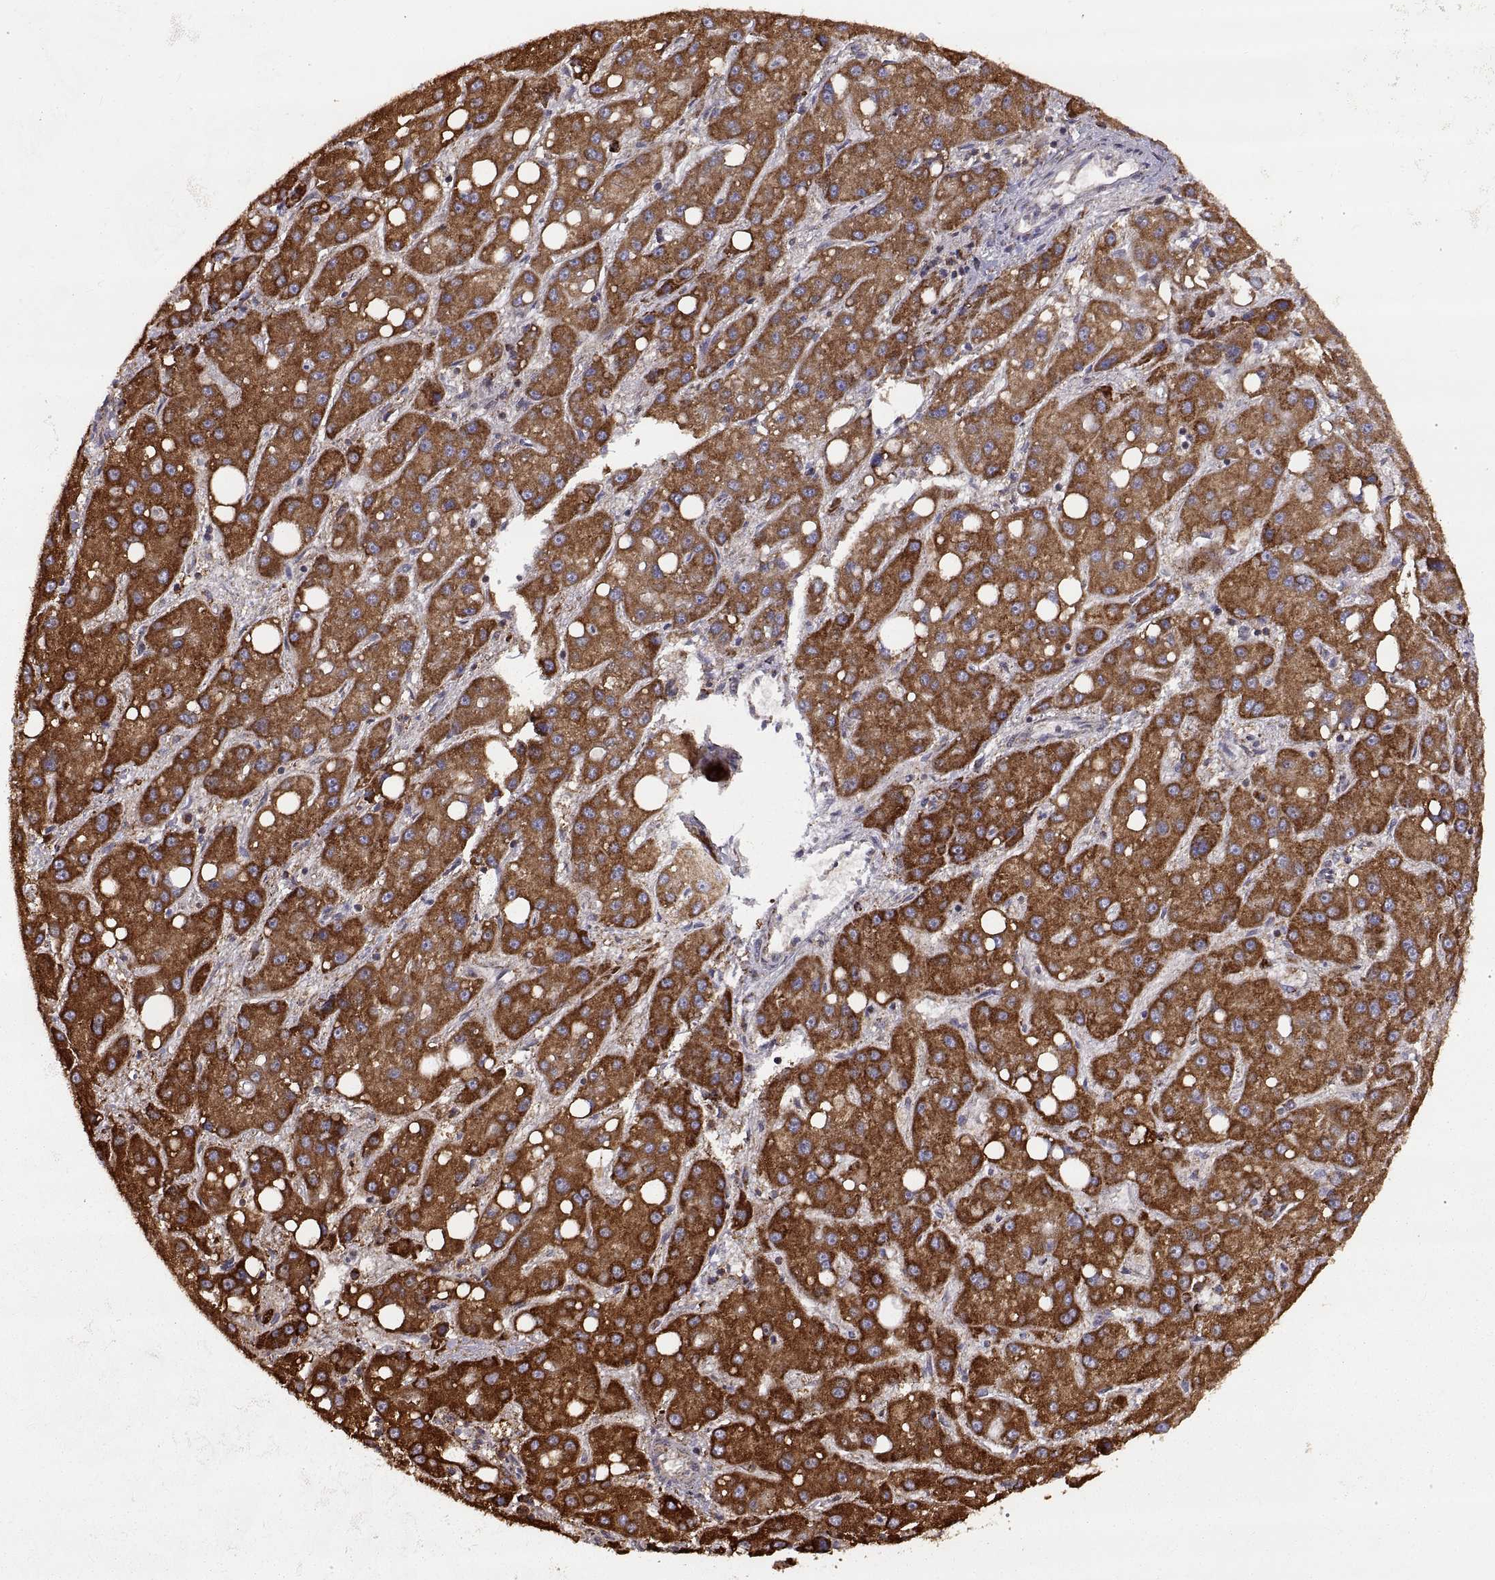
{"staining": {"intensity": "strong", "quantity": ">75%", "location": "cytoplasmic/membranous"}, "tissue": "liver cancer", "cell_type": "Tumor cells", "image_type": "cancer", "snomed": [{"axis": "morphology", "description": "Carcinoma, Hepatocellular, NOS"}, {"axis": "topography", "description": "Liver"}], "caption": "Immunohistochemical staining of hepatocellular carcinoma (liver) reveals strong cytoplasmic/membranous protein positivity in approximately >75% of tumor cells.", "gene": "ARSD", "patient": {"sex": "male", "age": 73}}